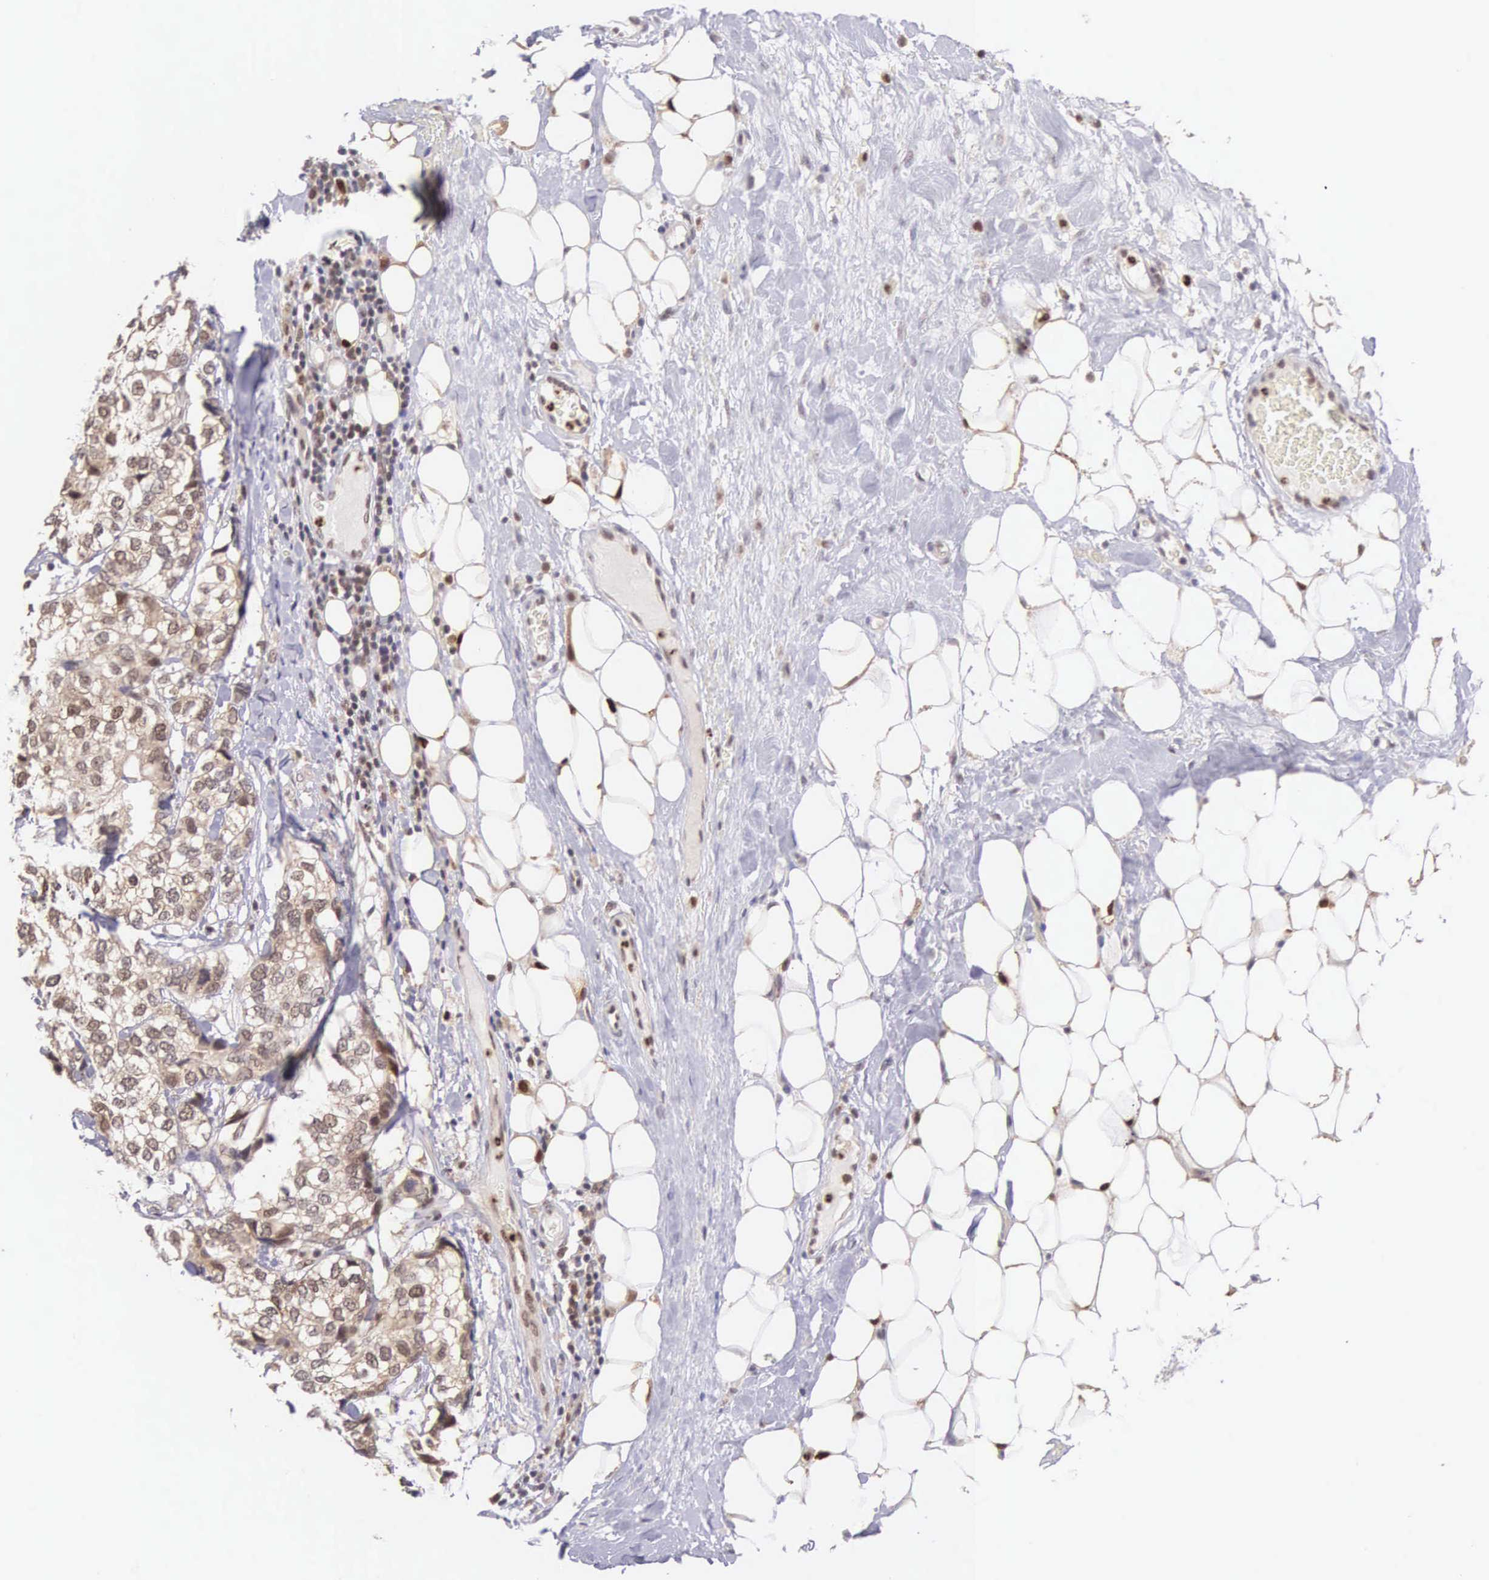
{"staining": {"intensity": "moderate", "quantity": "25%-75%", "location": "cytoplasmic/membranous,nuclear"}, "tissue": "breast cancer", "cell_type": "Tumor cells", "image_type": "cancer", "snomed": [{"axis": "morphology", "description": "Duct carcinoma"}, {"axis": "topography", "description": "Breast"}], "caption": "A micrograph of human breast cancer stained for a protein reveals moderate cytoplasmic/membranous and nuclear brown staining in tumor cells.", "gene": "GRK3", "patient": {"sex": "female", "age": 68}}